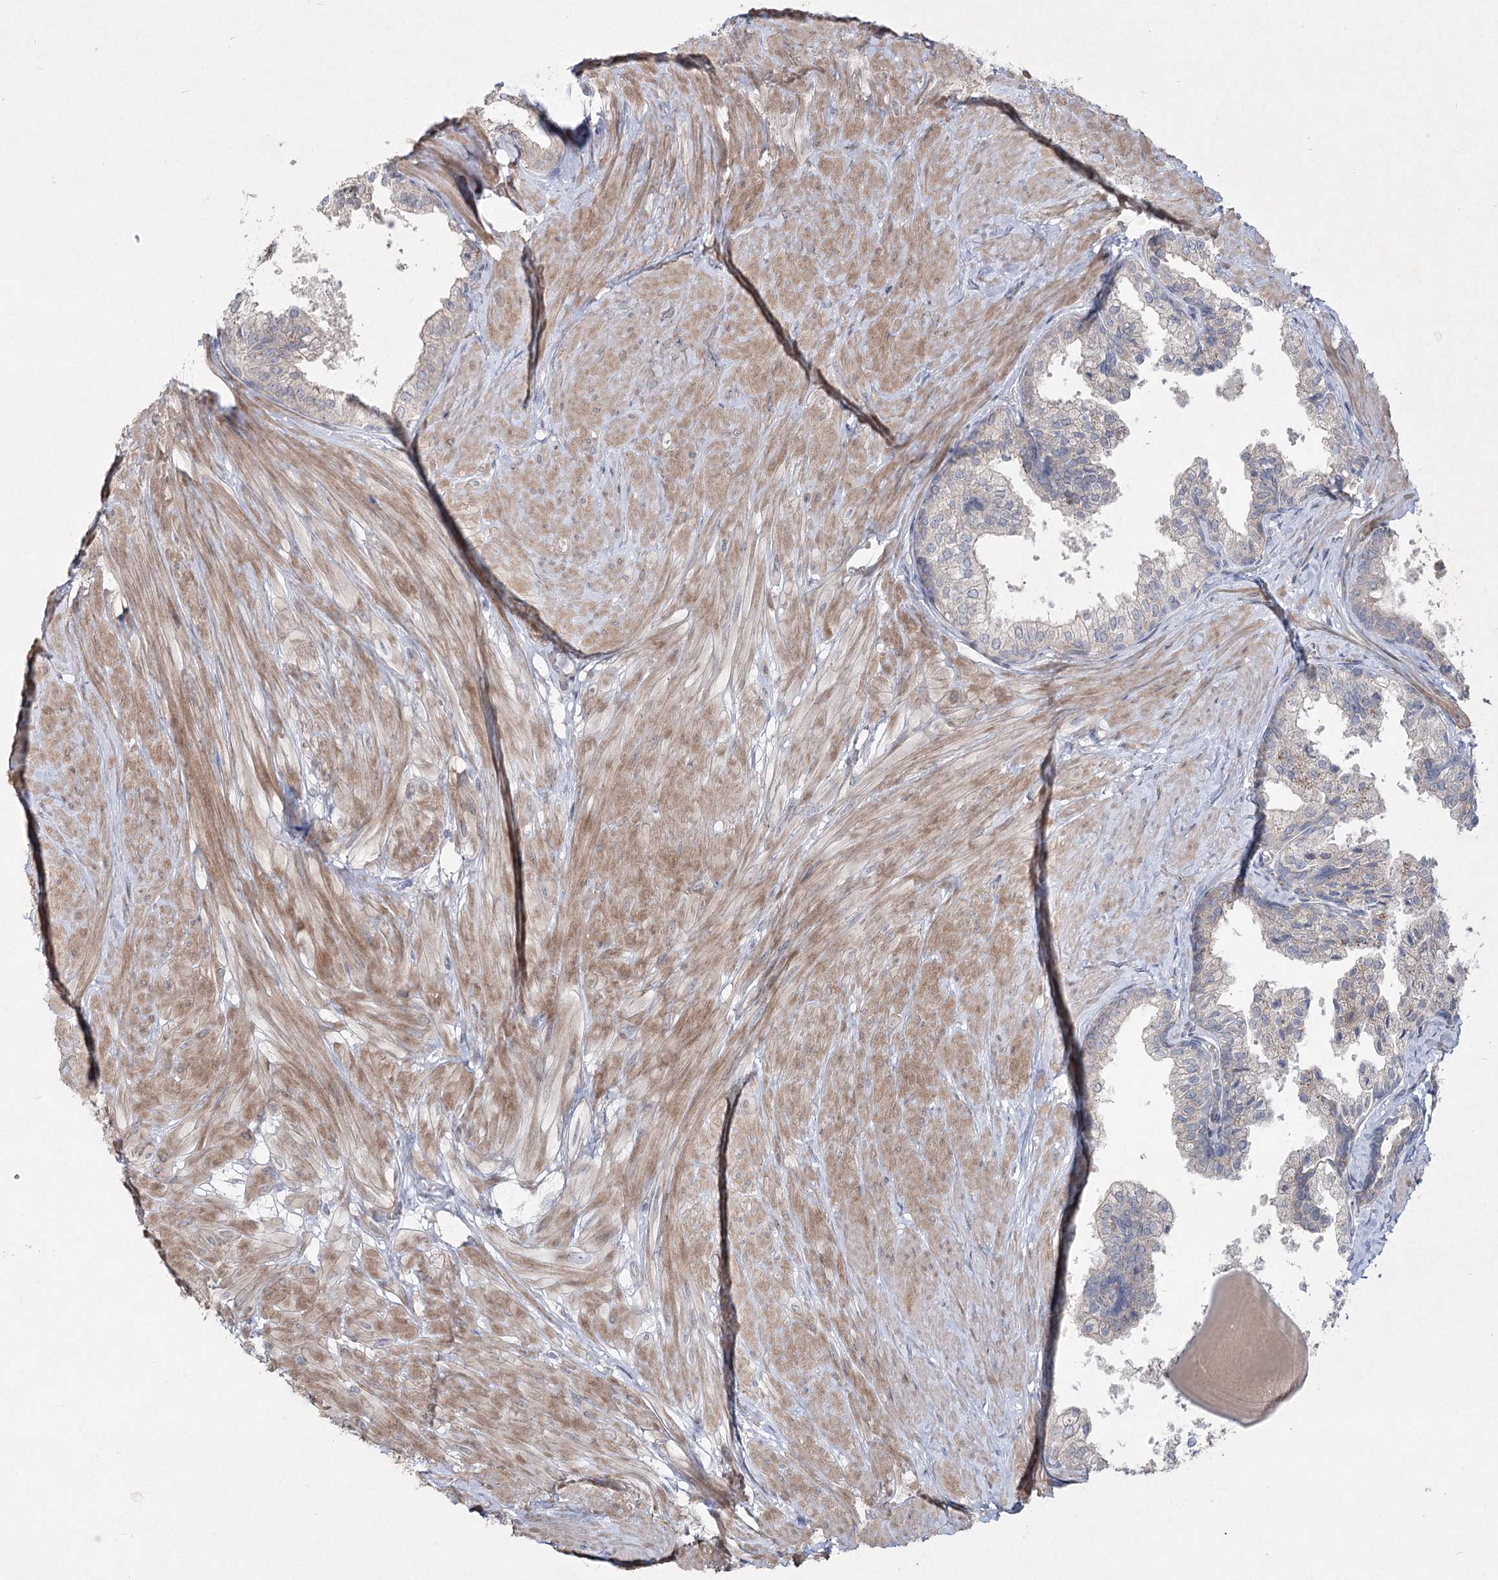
{"staining": {"intensity": "weak", "quantity": "<25%", "location": "cytoplasmic/membranous"}, "tissue": "prostate", "cell_type": "Glandular cells", "image_type": "normal", "snomed": [{"axis": "morphology", "description": "Normal tissue, NOS"}, {"axis": "topography", "description": "Prostate"}], "caption": "Glandular cells are negative for brown protein staining in normal prostate. The staining is performed using DAB (3,3'-diaminobenzidine) brown chromogen with nuclei counter-stained in using hematoxylin.", "gene": "SCN11A", "patient": {"sex": "male", "age": 48}}